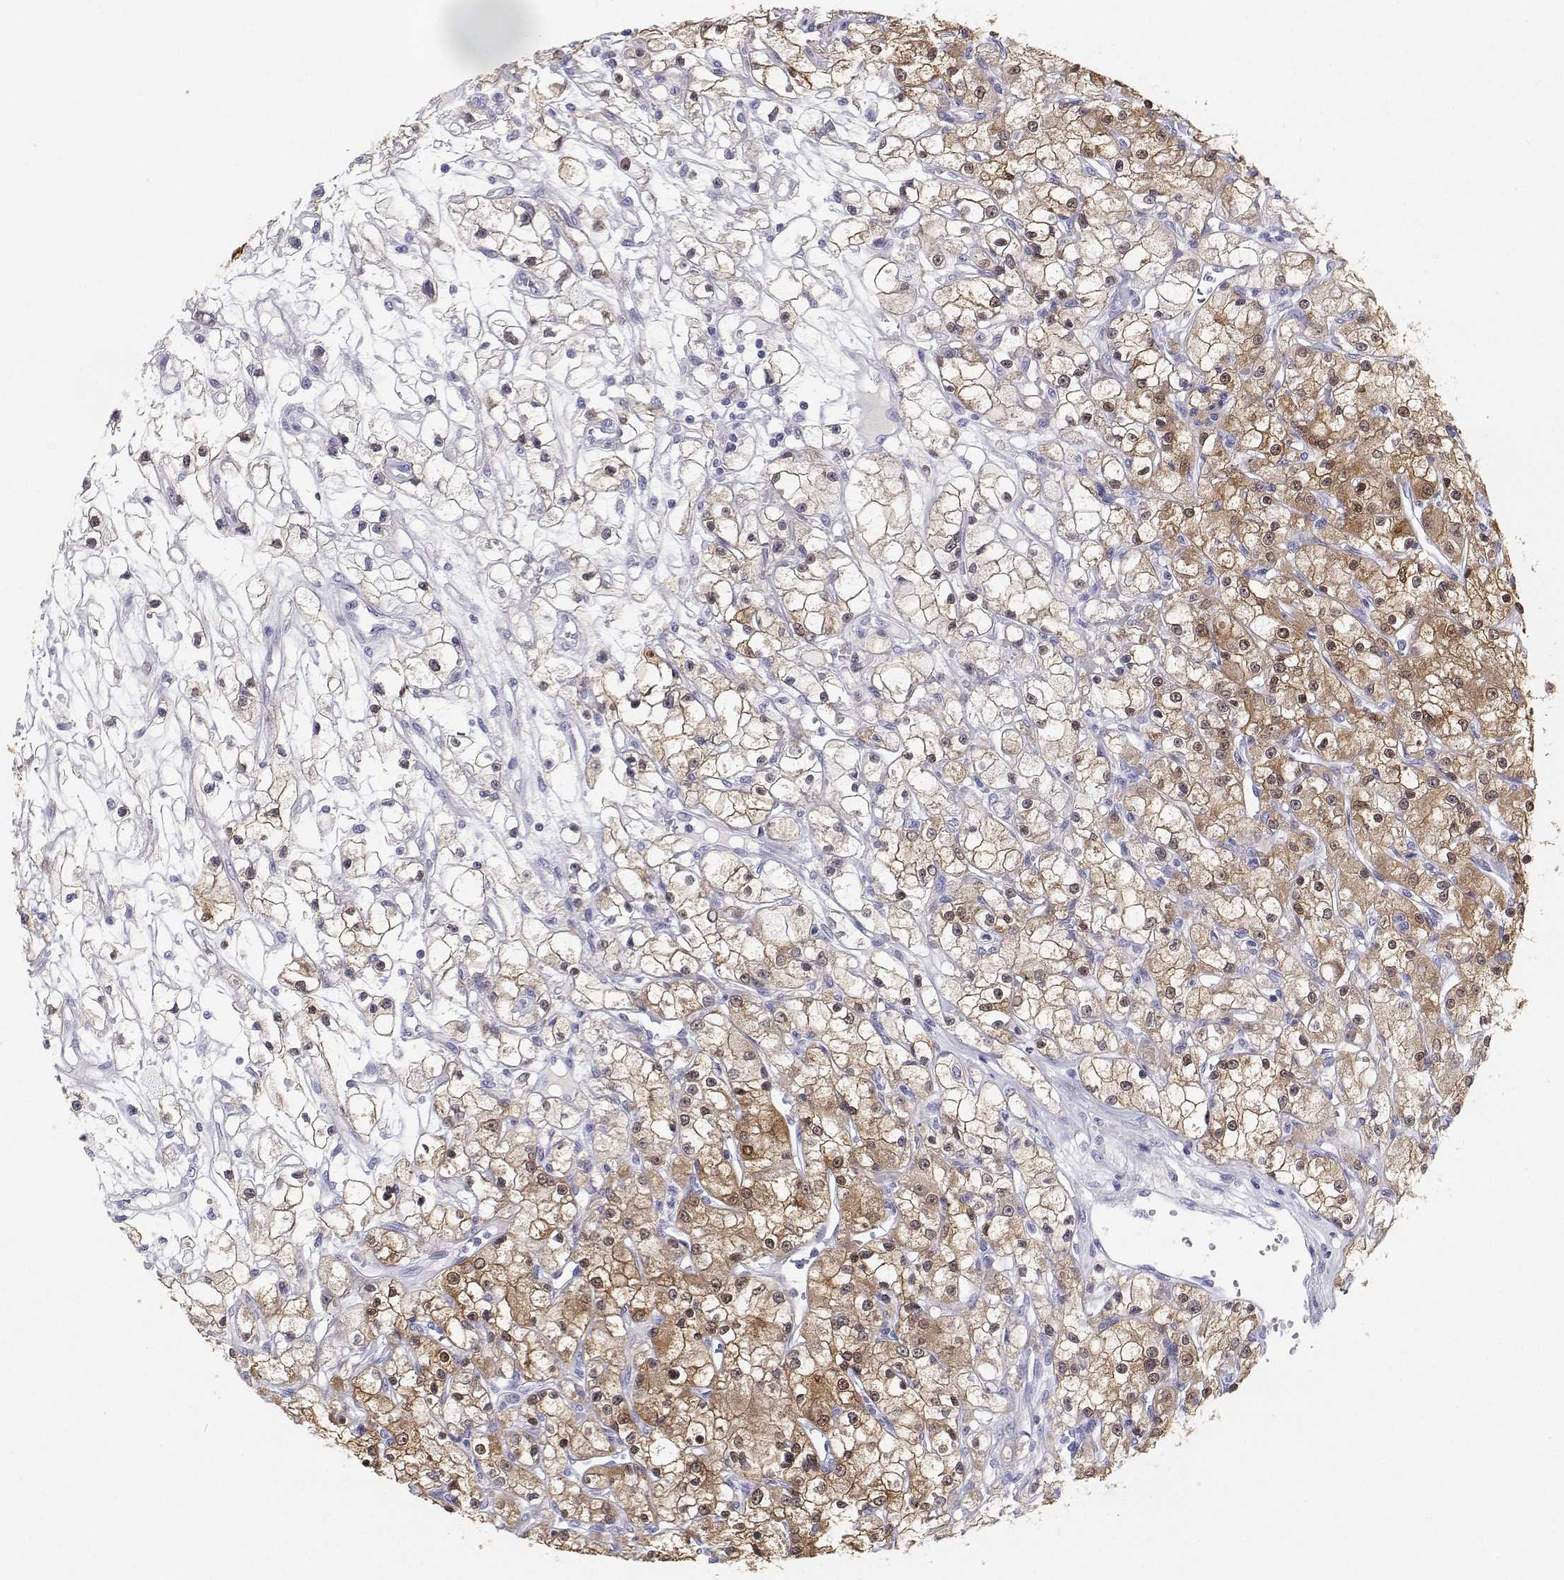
{"staining": {"intensity": "moderate", "quantity": ">75%", "location": "cytoplasmic/membranous,nuclear"}, "tissue": "renal cancer", "cell_type": "Tumor cells", "image_type": "cancer", "snomed": [{"axis": "morphology", "description": "Adenocarcinoma, NOS"}, {"axis": "topography", "description": "Kidney"}], "caption": "Tumor cells reveal medium levels of moderate cytoplasmic/membranous and nuclear expression in approximately >75% of cells in renal cancer.", "gene": "BHMT", "patient": {"sex": "female", "age": 59}}